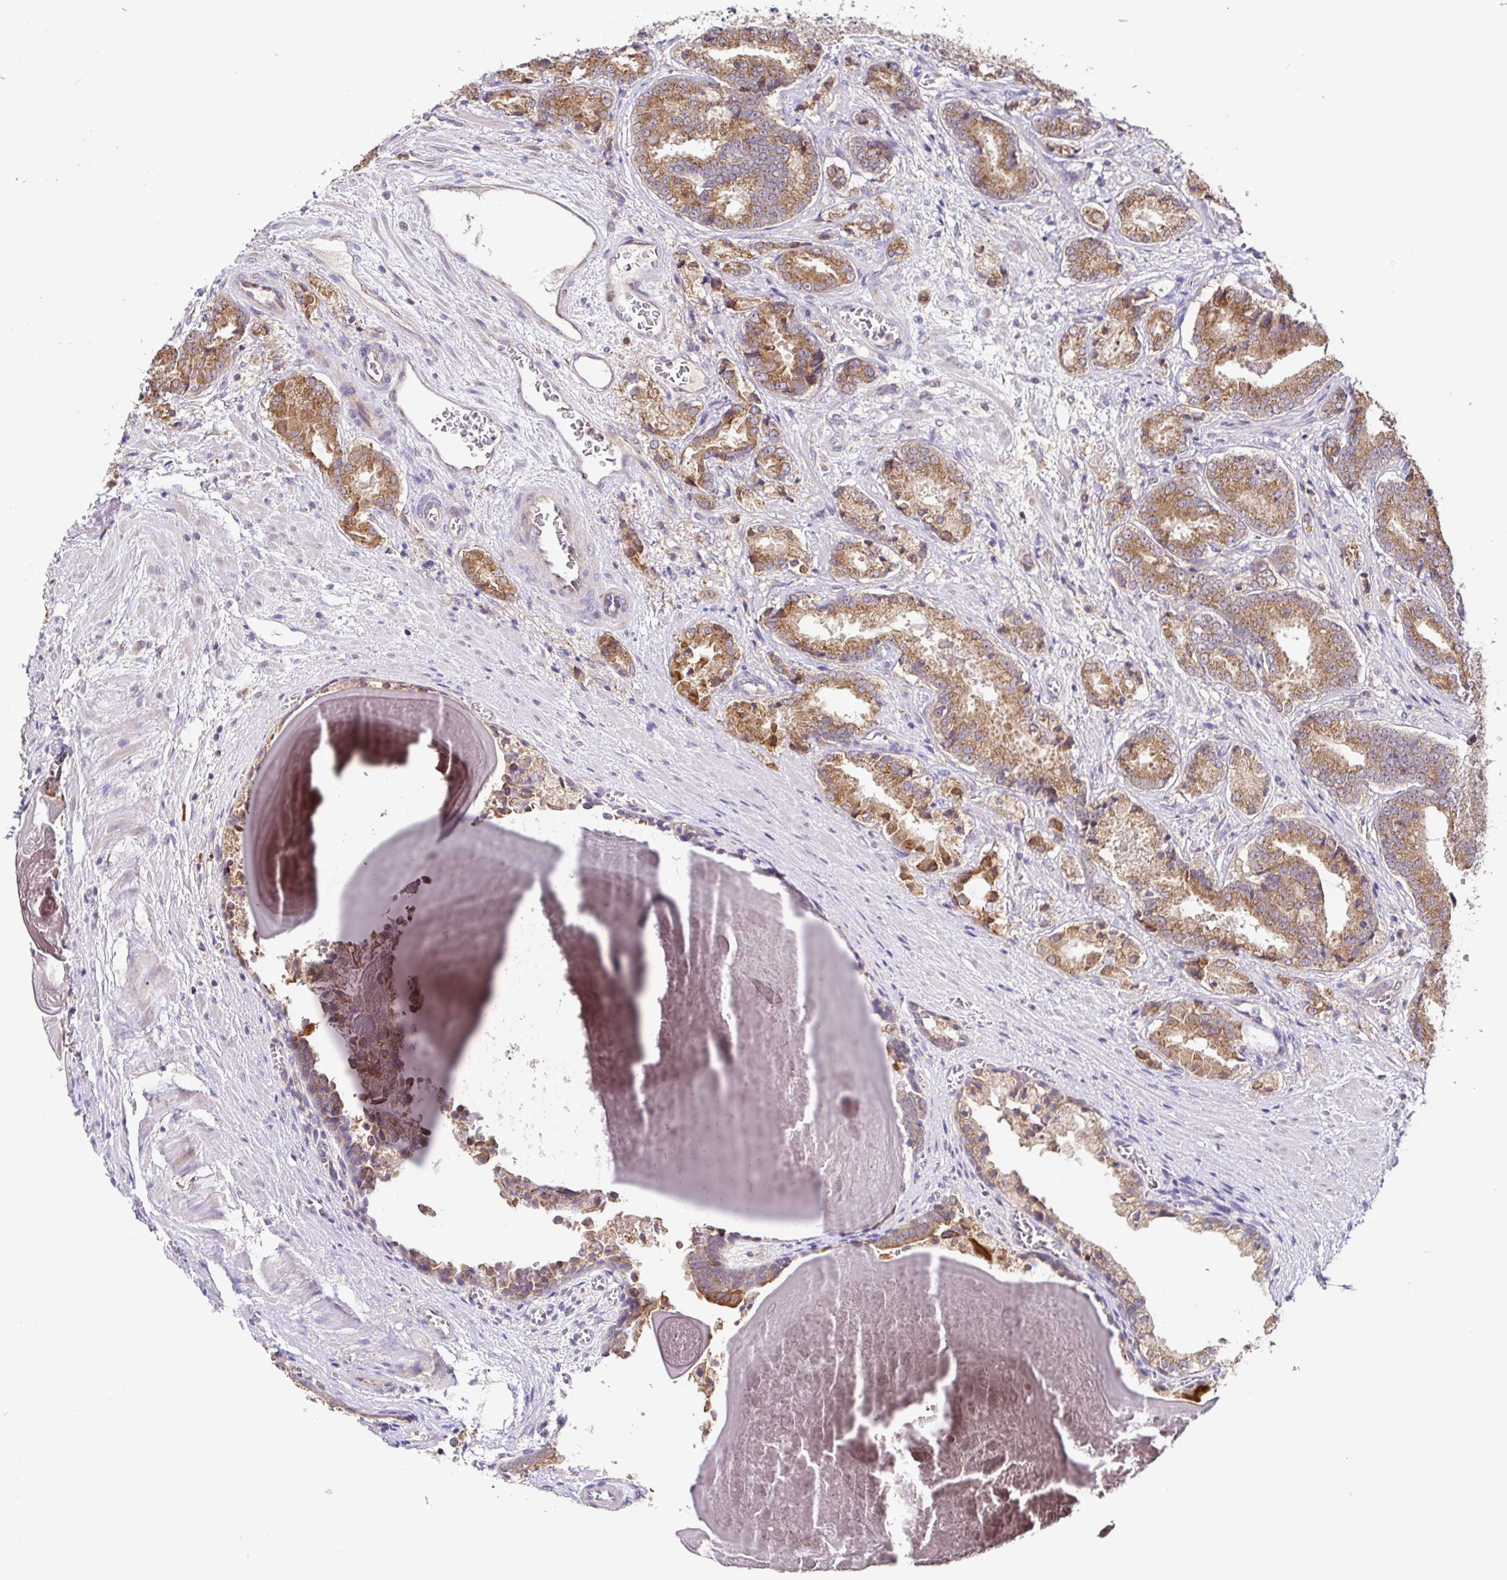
{"staining": {"intensity": "moderate", "quantity": ">75%", "location": "cytoplasmic/membranous"}, "tissue": "prostate cancer", "cell_type": "Tumor cells", "image_type": "cancer", "snomed": [{"axis": "morphology", "description": "Adenocarcinoma, High grade"}, {"axis": "topography", "description": "Prostate and seminal vesicle, NOS"}], "caption": "A medium amount of moderate cytoplasmic/membranous staining is identified in approximately >75% of tumor cells in prostate cancer (high-grade adenocarcinoma) tissue.", "gene": "ELP1", "patient": {"sex": "male", "age": 61}}